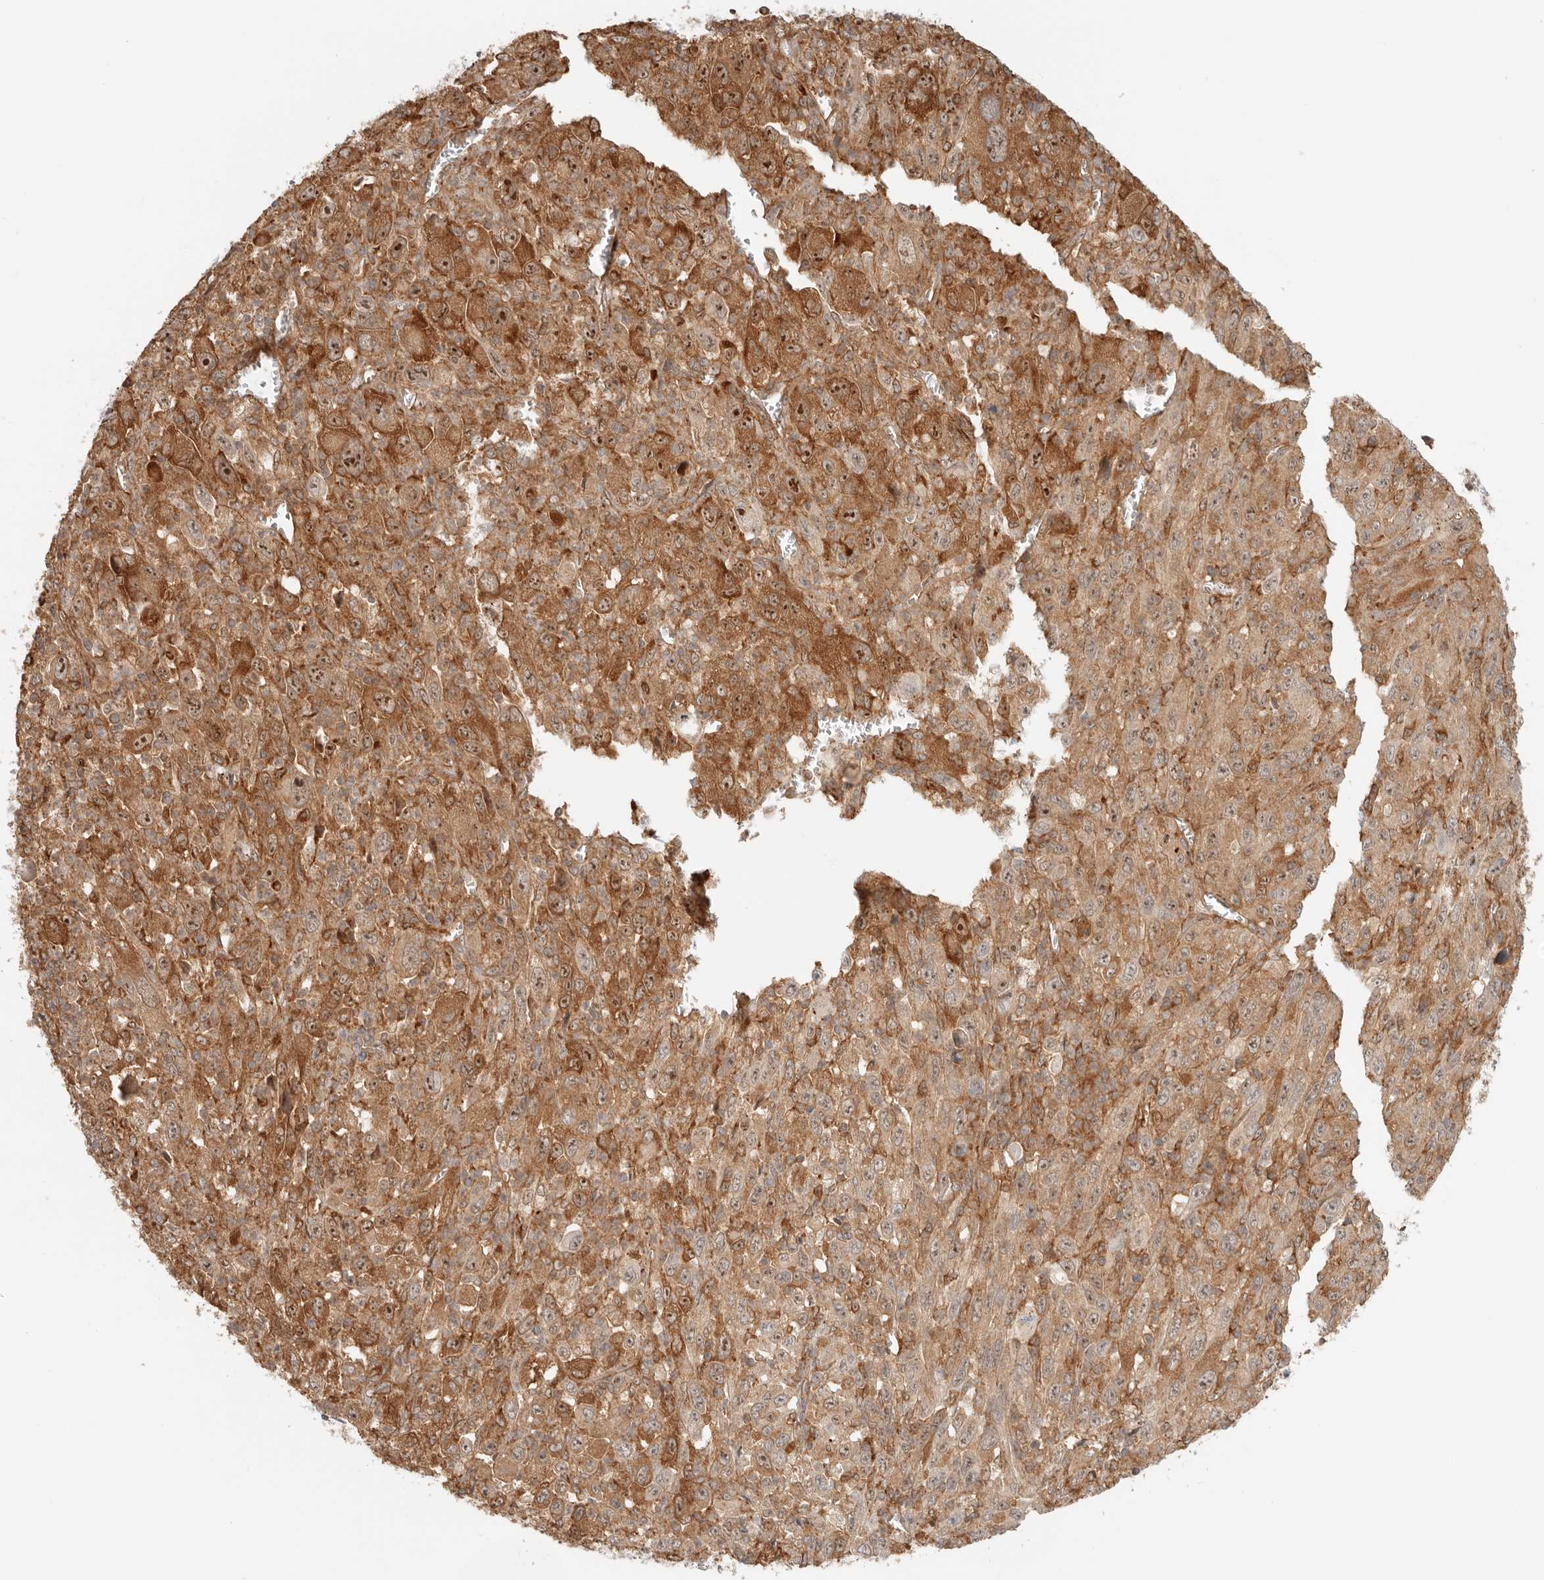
{"staining": {"intensity": "moderate", "quantity": ">75%", "location": "cytoplasmic/membranous,nuclear"}, "tissue": "melanoma", "cell_type": "Tumor cells", "image_type": "cancer", "snomed": [{"axis": "morphology", "description": "Malignant melanoma, Metastatic site"}, {"axis": "topography", "description": "Skin"}], "caption": "The histopathology image demonstrates staining of melanoma, revealing moderate cytoplasmic/membranous and nuclear protein positivity (brown color) within tumor cells.", "gene": "HEXD", "patient": {"sex": "female", "age": 56}}